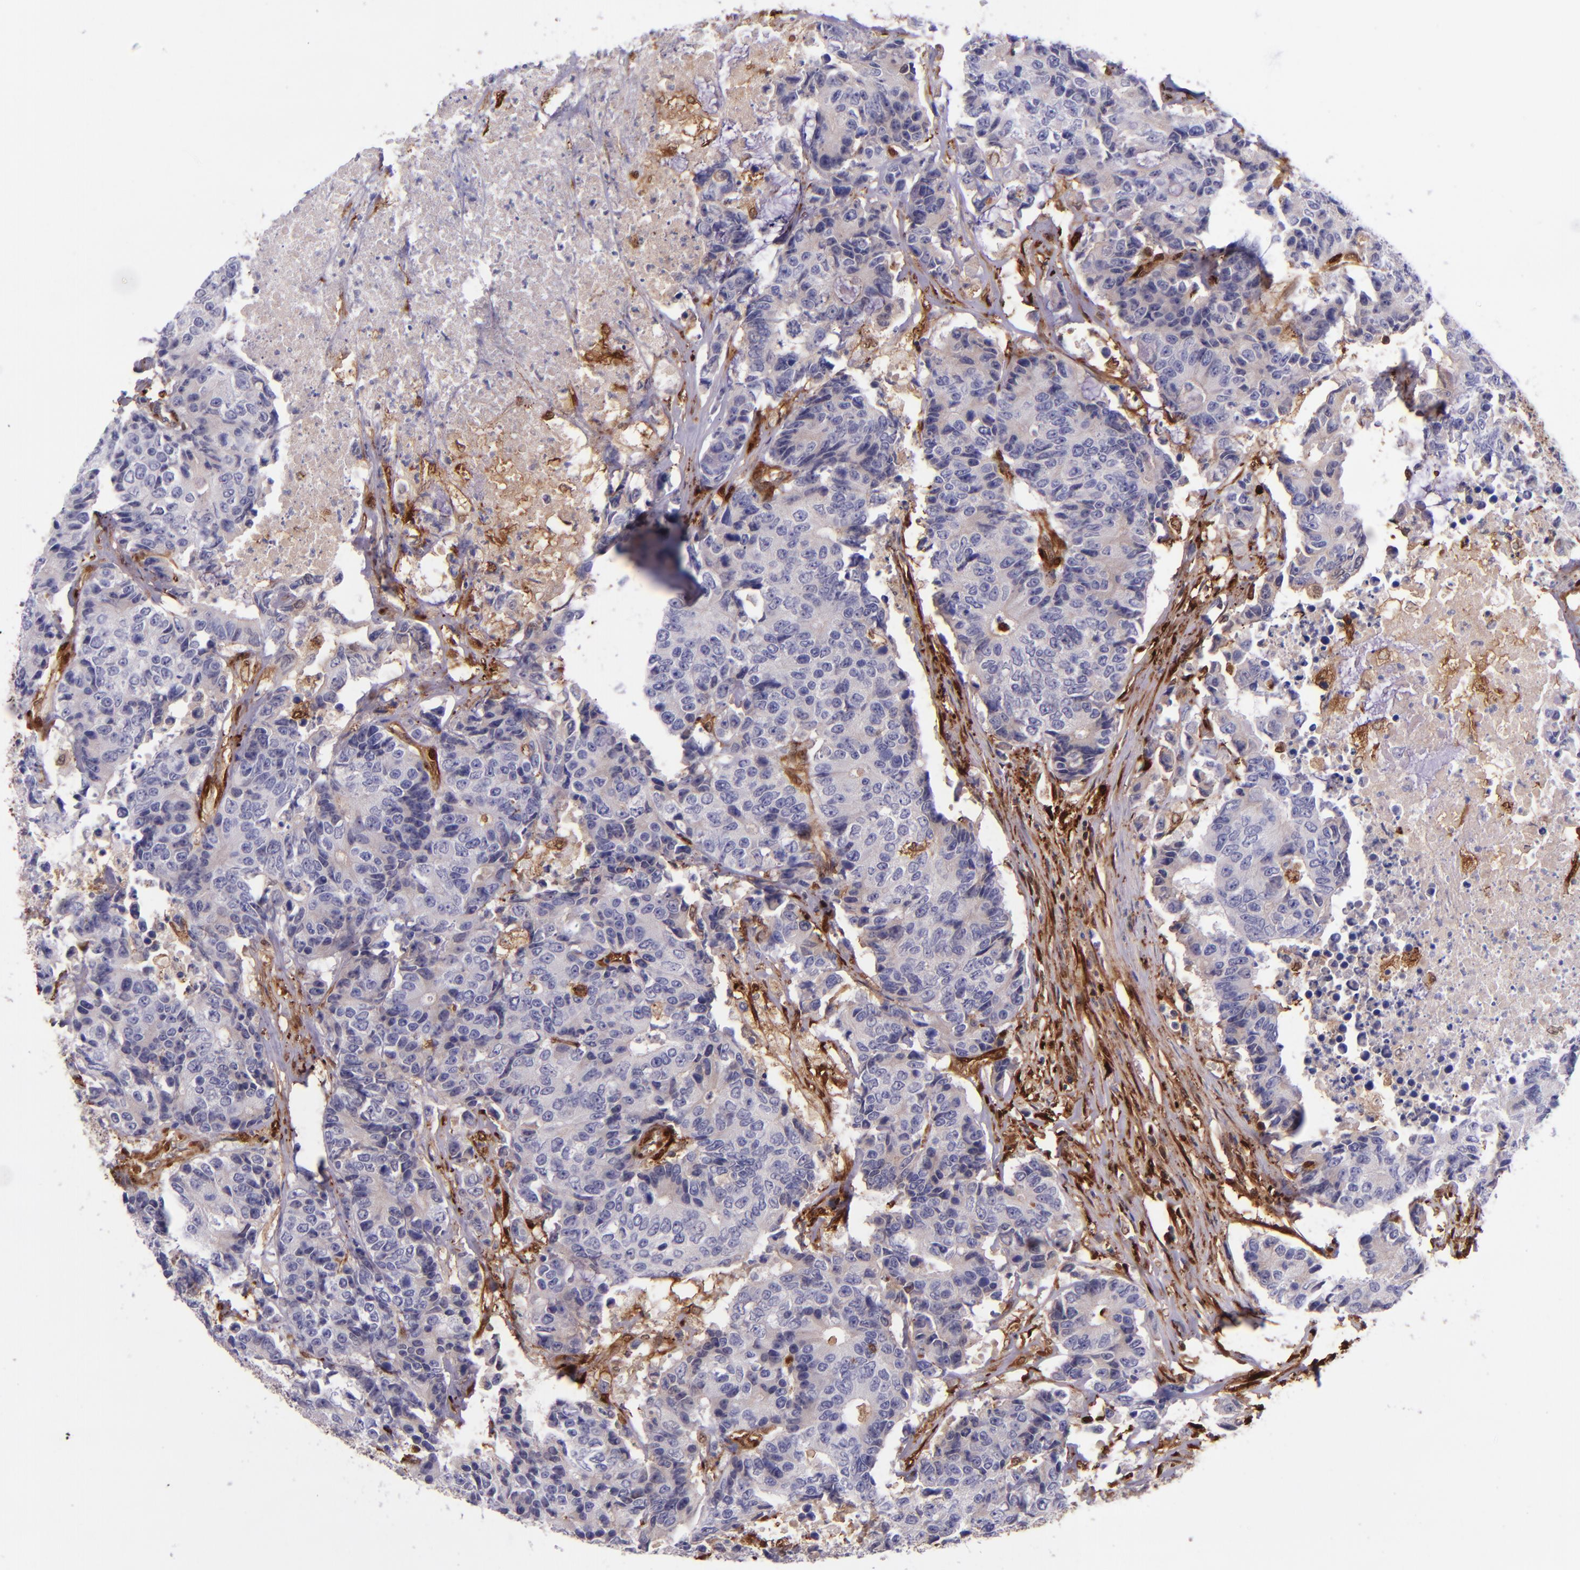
{"staining": {"intensity": "negative", "quantity": "none", "location": "none"}, "tissue": "colorectal cancer", "cell_type": "Tumor cells", "image_type": "cancer", "snomed": [{"axis": "morphology", "description": "Adenocarcinoma, NOS"}, {"axis": "topography", "description": "Colon"}], "caption": "An immunohistochemistry photomicrograph of colorectal cancer (adenocarcinoma) is shown. There is no staining in tumor cells of colorectal cancer (adenocarcinoma).", "gene": "LGALS1", "patient": {"sex": "female", "age": 86}}